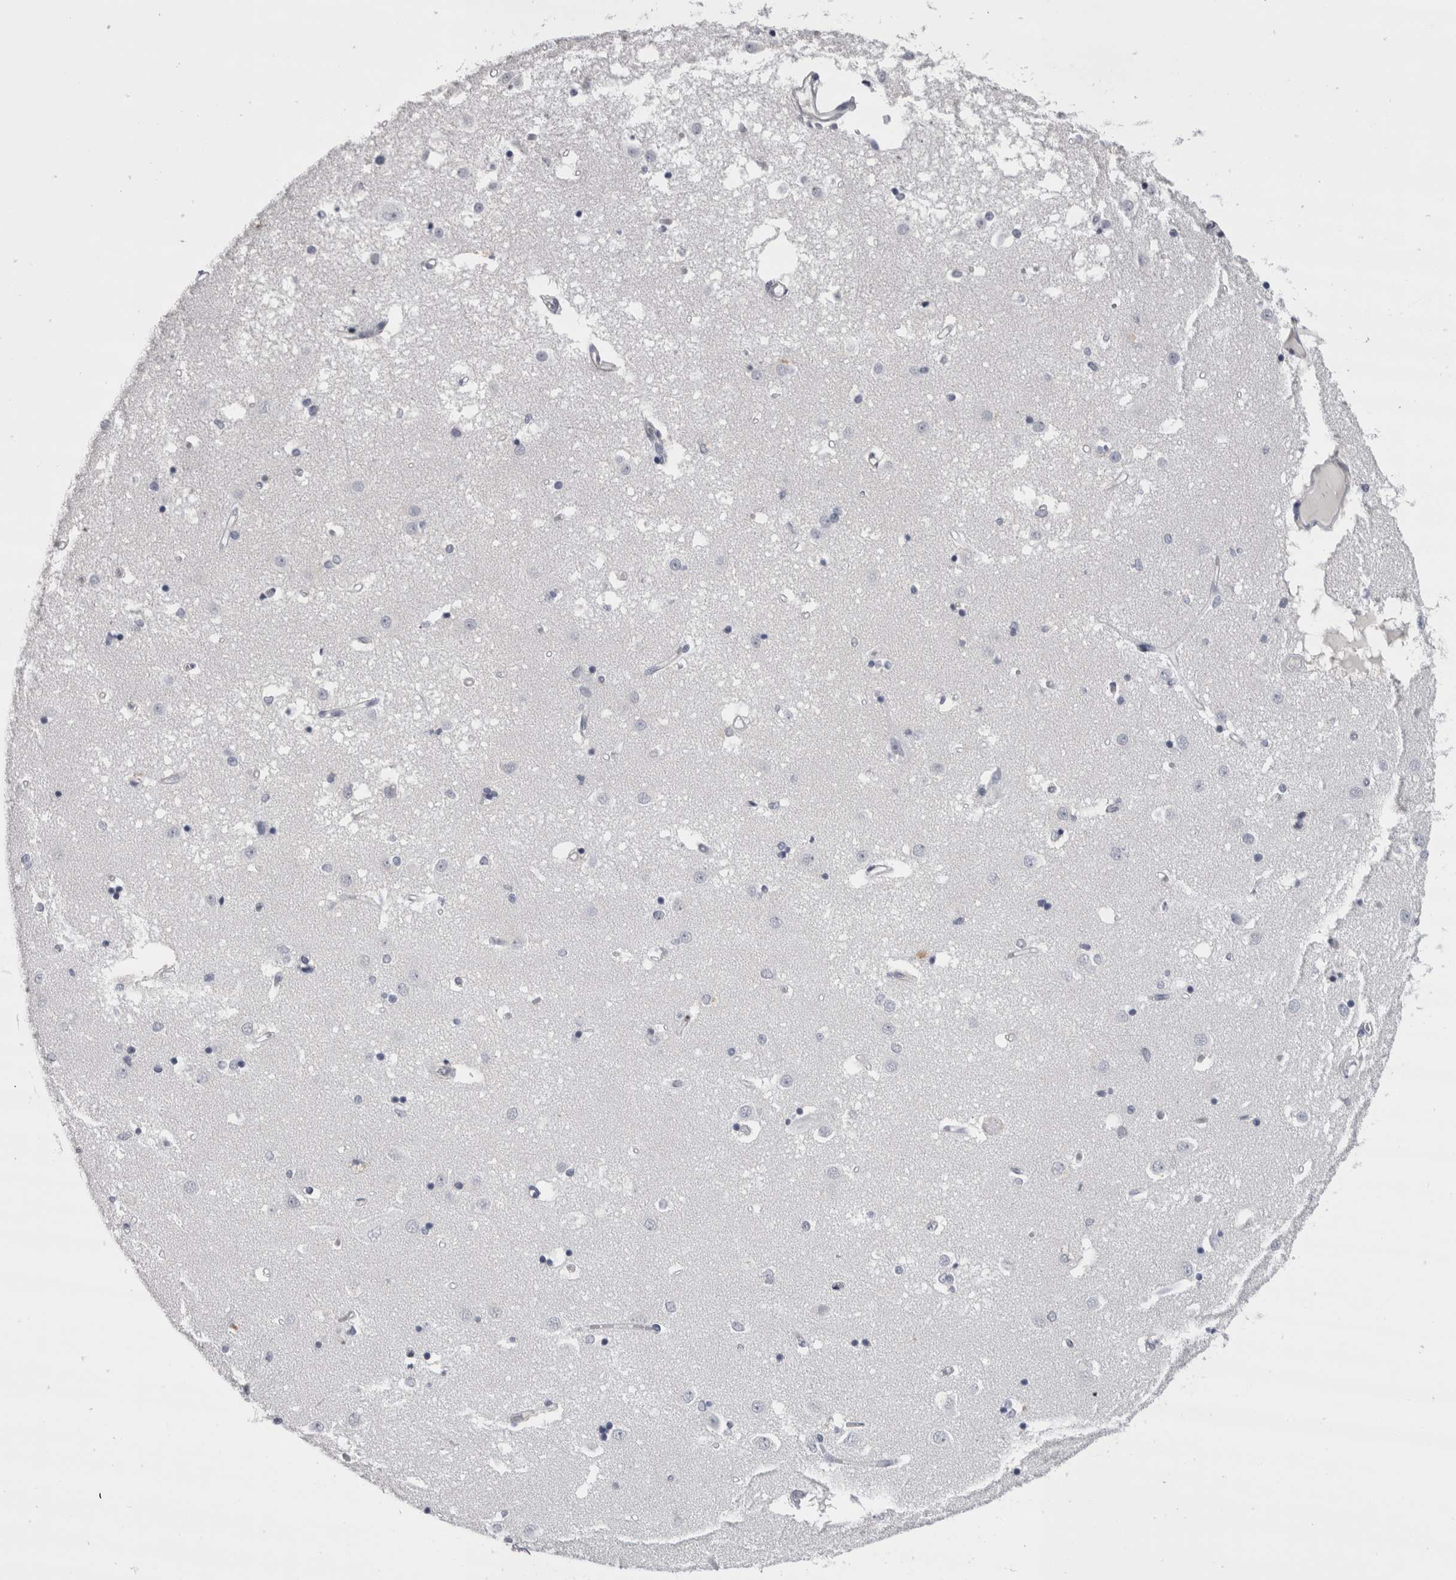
{"staining": {"intensity": "negative", "quantity": "none", "location": "none"}, "tissue": "caudate", "cell_type": "Glial cells", "image_type": "normal", "snomed": [{"axis": "morphology", "description": "Normal tissue, NOS"}, {"axis": "topography", "description": "Lateral ventricle wall"}], "caption": "Immunohistochemistry micrograph of normal human caudate stained for a protein (brown), which exhibits no staining in glial cells.", "gene": "DHRS4", "patient": {"sex": "male", "age": 45}}